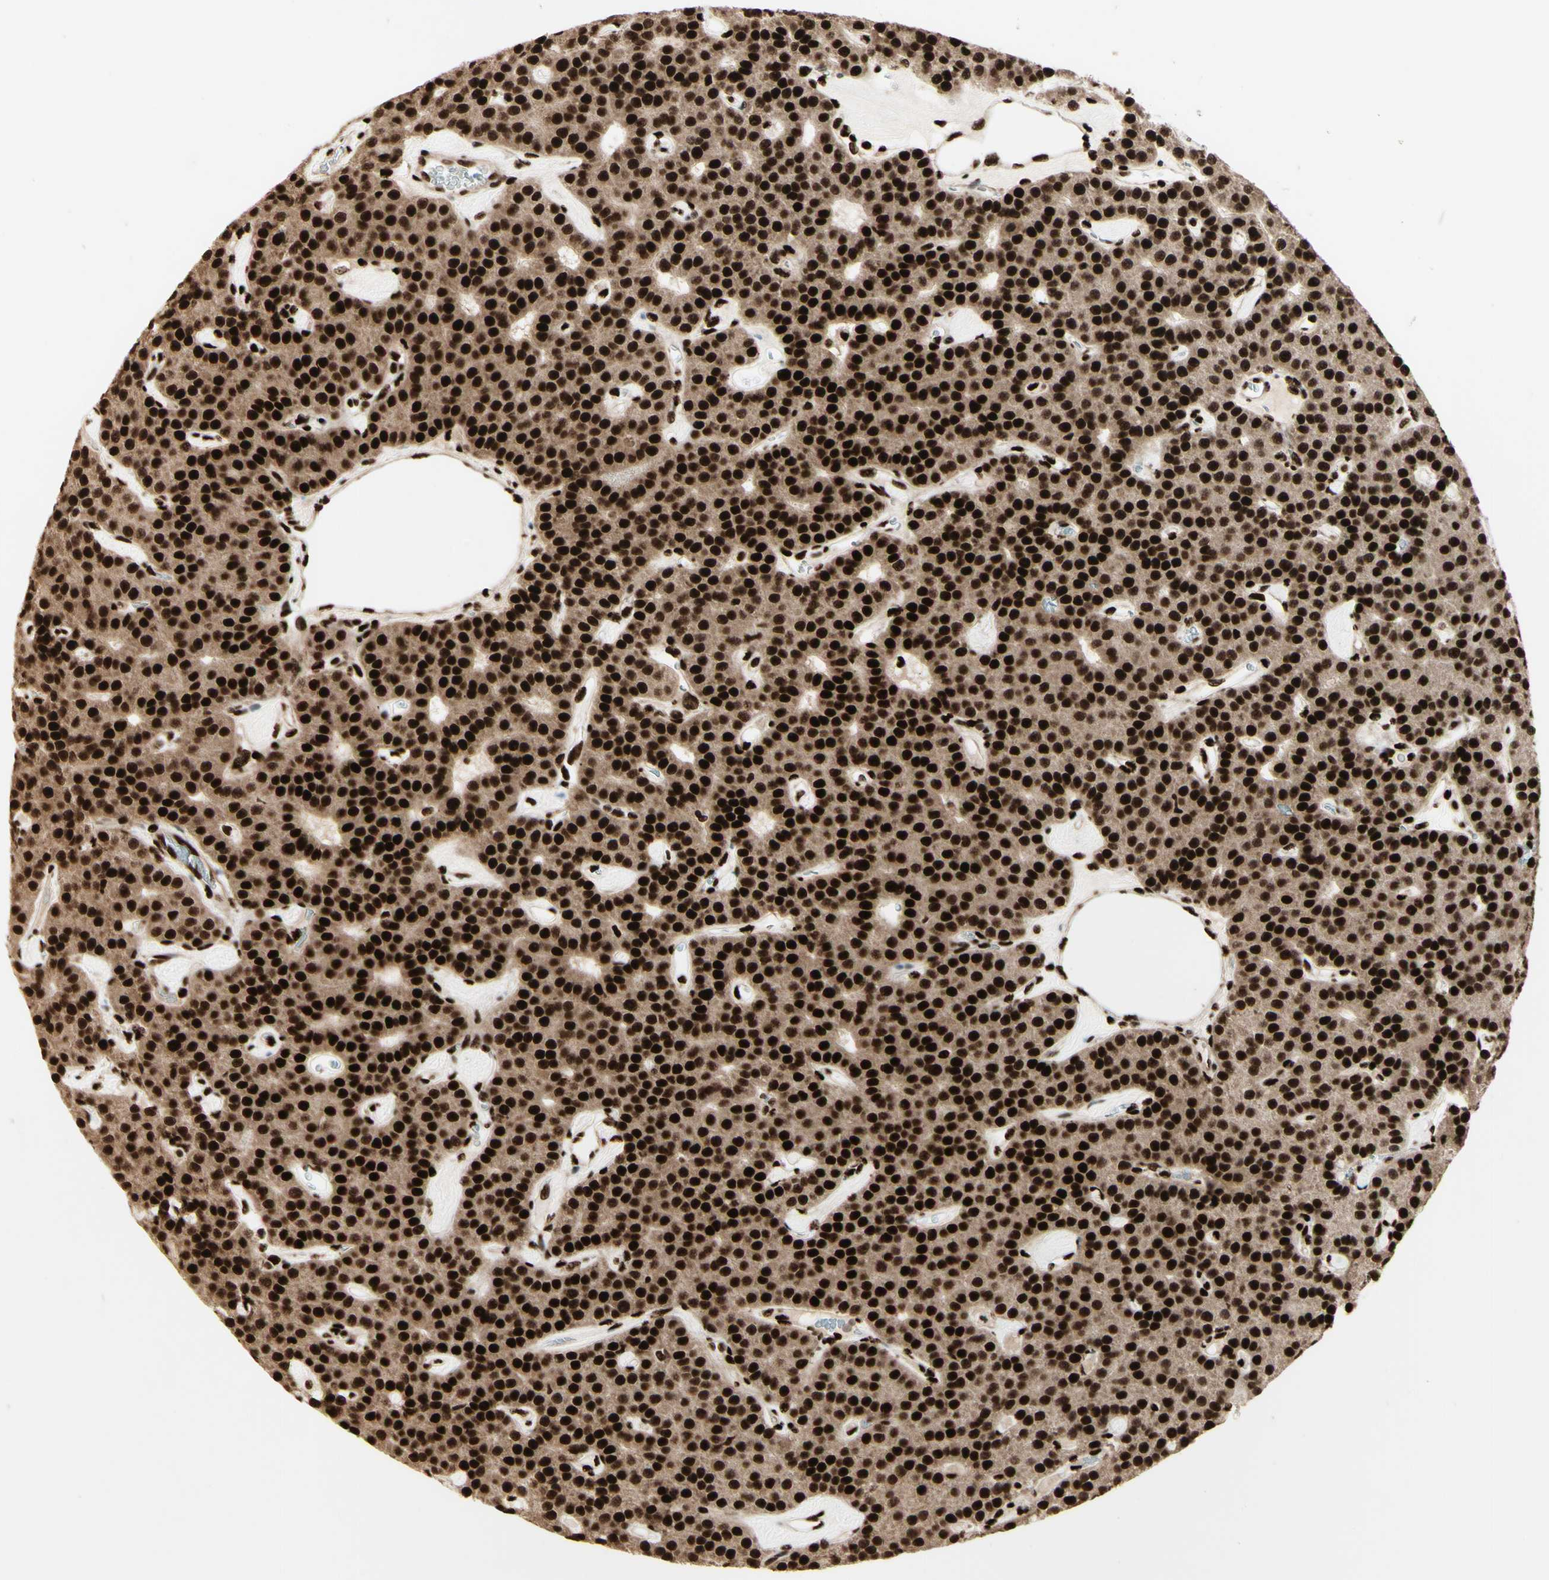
{"staining": {"intensity": "strong", "quantity": ">75%", "location": "nuclear"}, "tissue": "parathyroid gland", "cell_type": "Glandular cells", "image_type": "normal", "snomed": [{"axis": "morphology", "description": "Normal tissue, NOS"}, {"axis": "morphology", "description": "Adenoma, NOS"}, {"axis": "topography", "description": "Parathyroid gland"}], "caption": "Protein staining exhibits strong nuclear staining in about >75% of glandular cells in normal parathyroid gland.", "gene": "NR3C1", "patient": {"sex": "female", "age": 86}}